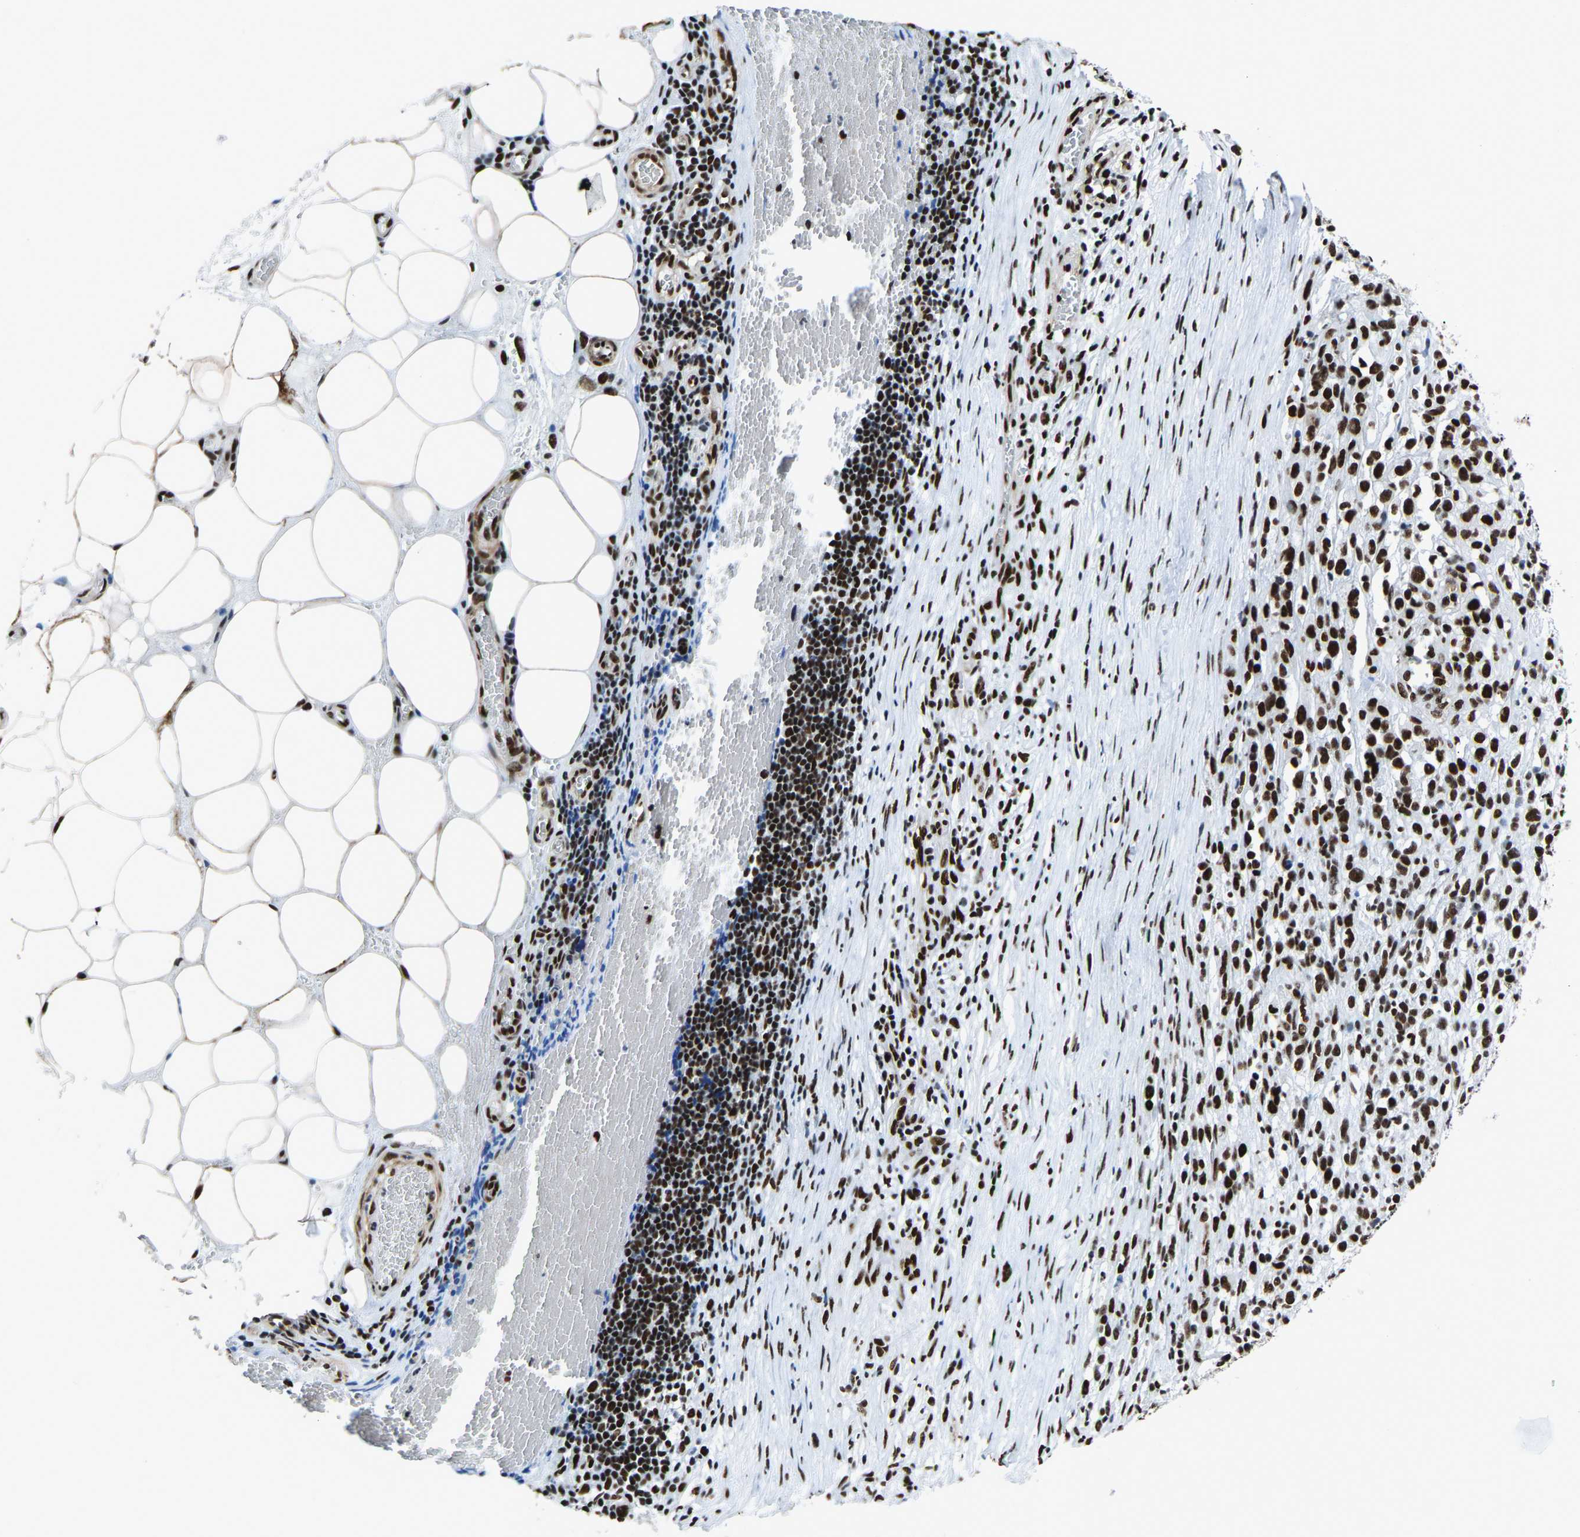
{"staining": {"intensity": "strong", "quantity": ">75%", "location": "nuclear"}, "tissue": "melanoma", "cell_type": "Tumor cells", "image_type": "cancer", "snomed": [{"axis": "morphology", "description": "Malignant melanoma, NOS"}, {"axis": "topography", "description": "Skin"}], "caption": "Immunohistochemical staining of malignant melanoma shows high levels of strong nuclear staining in approximately >75% of tumor cells. (IHC, brightfield microscopy, high magnification).", "gene": "DDX5", "patient": {"sex": "female", "age": 55}}